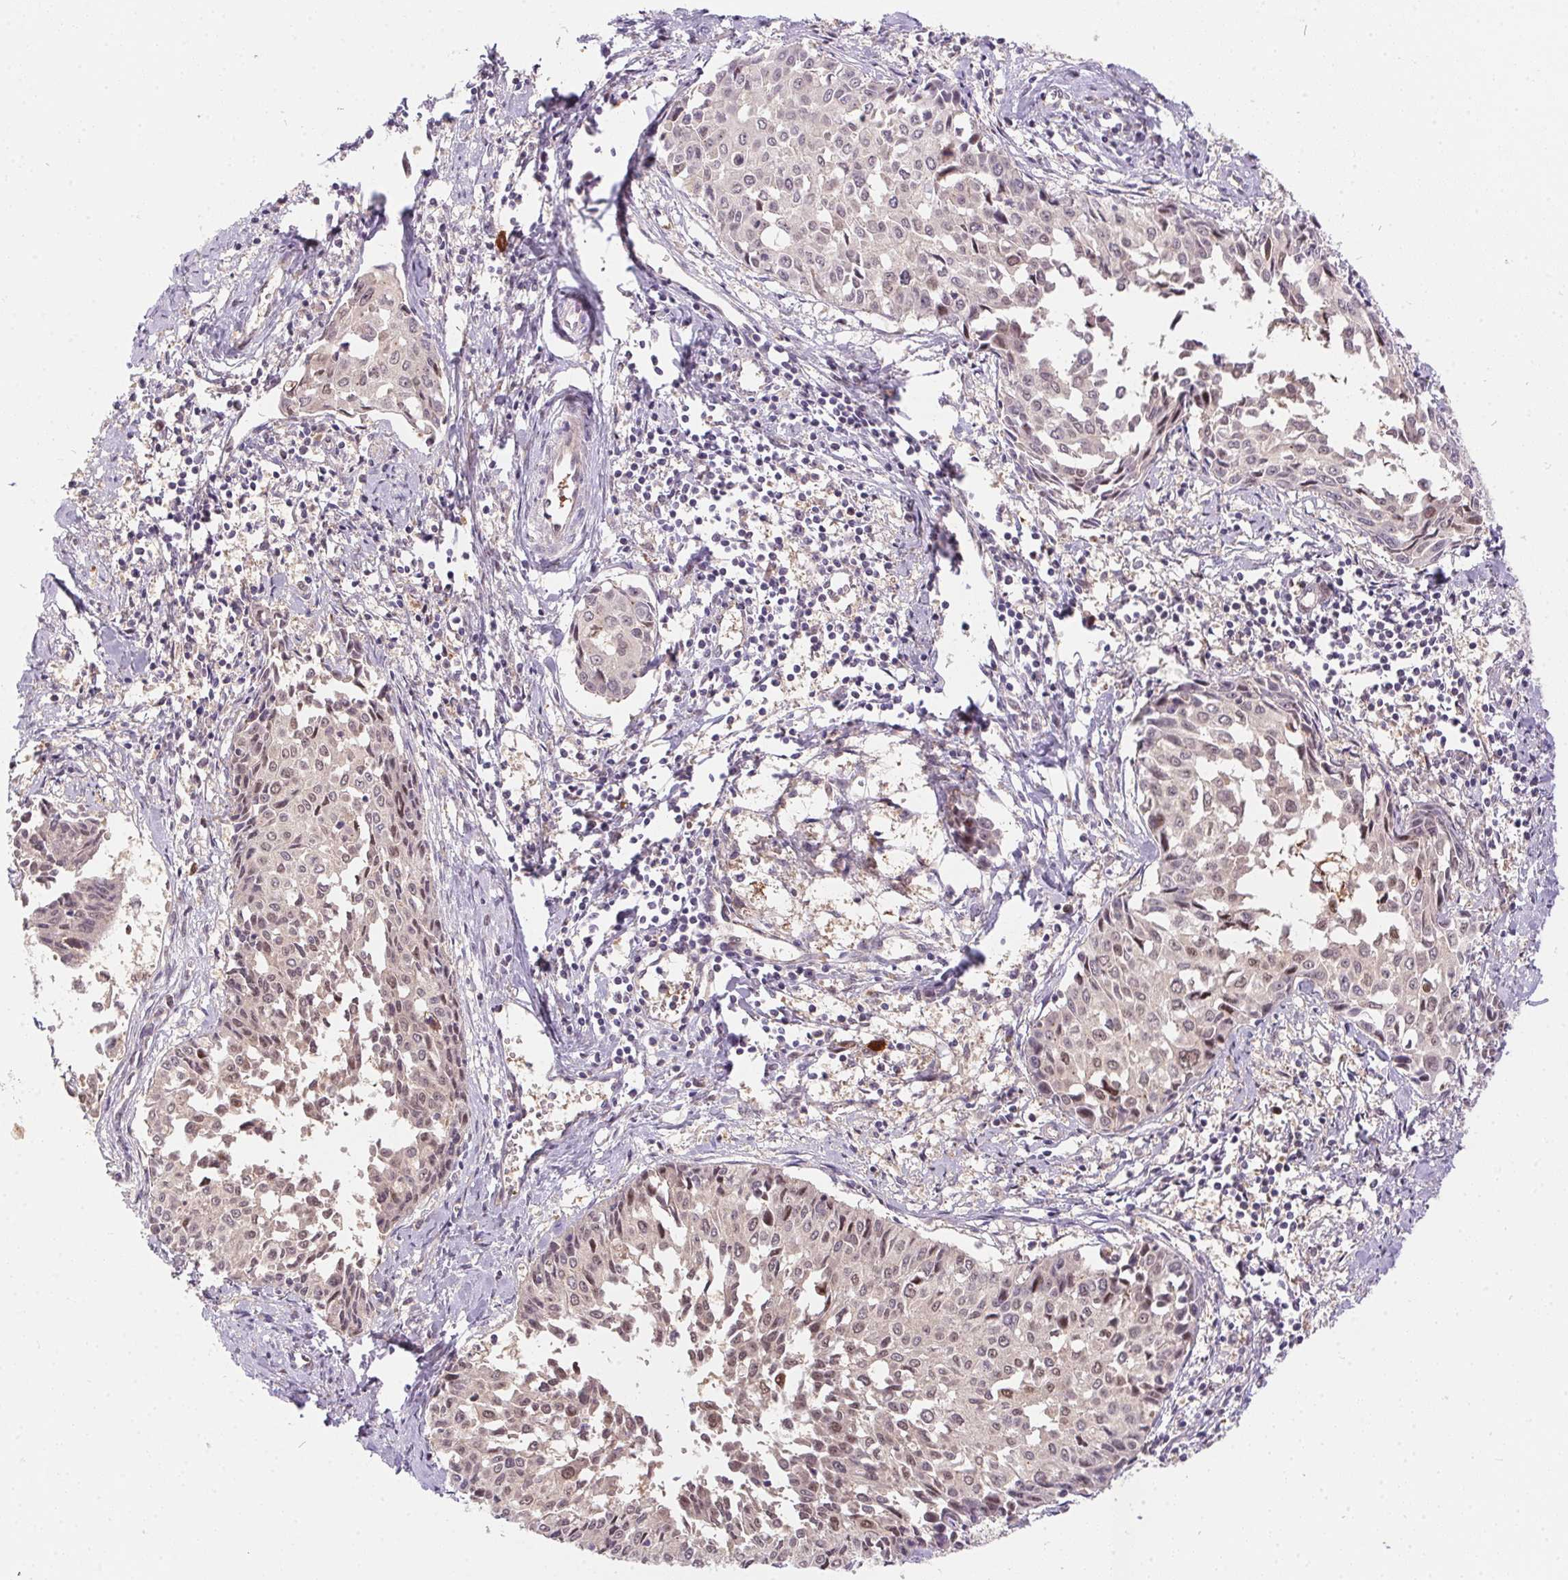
{"staining": {"intensity": "weak", "quantity": ">75%", "location": "nuclear"}, "tissue": "cervical cancer", "cell_type": "Tumor cells", "image_type": "cancer", "snomed": [{"axis": "morphology", "description": "Squamous cell carcinoma, NOS"}, {"axis": "topography", "description": "Cervix"}], "caption": "A micrograph of cervical cancer stained for a protein reveals weak nuclear brown staining in tumor cells.", "gene": "NUDT16", "patient": {"sex": "female", "age": 50}}